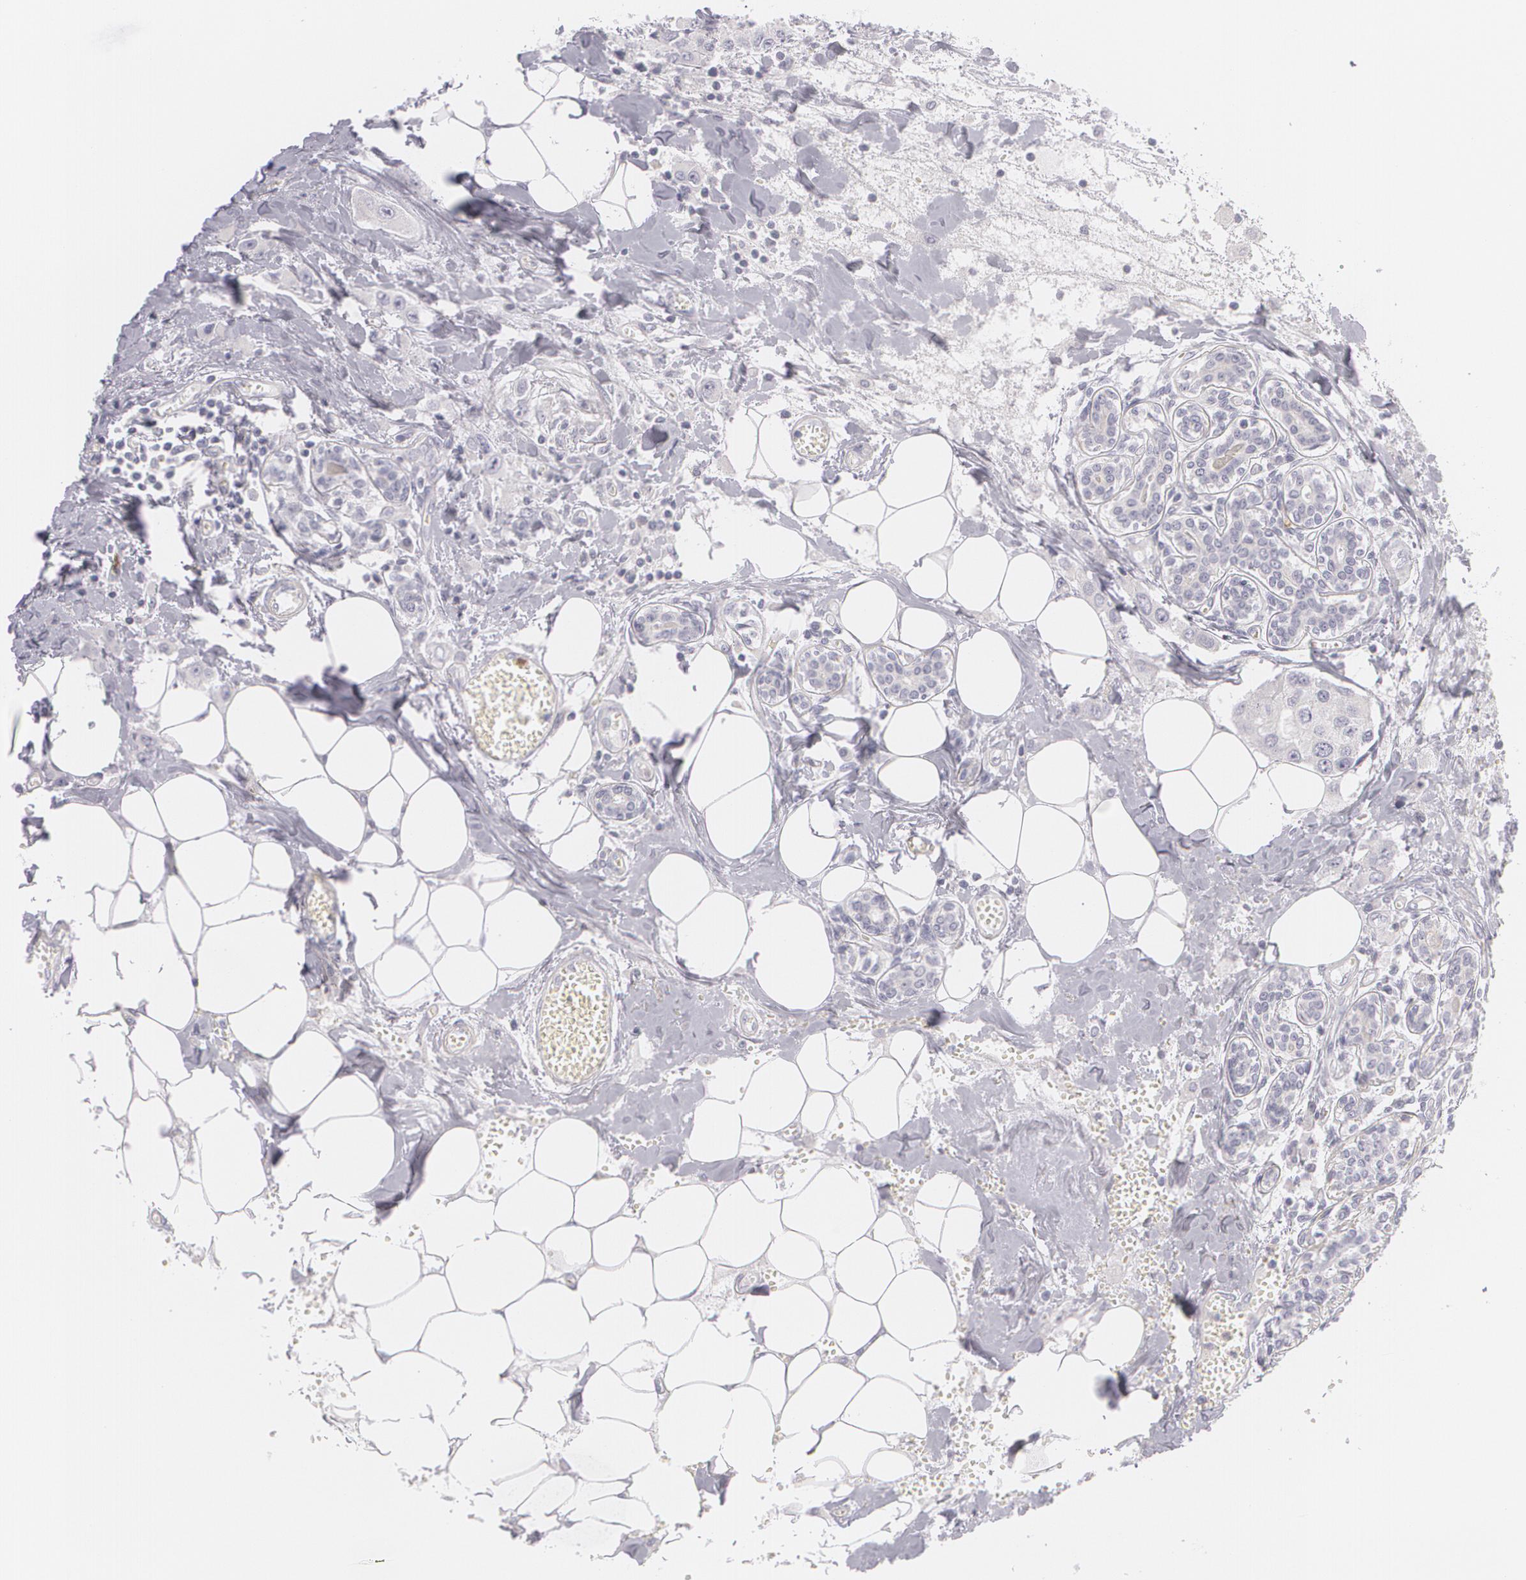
{"staining": {"intensity": "negative", "quantity": "none", "location": "none"}, "tissue": "breast cancer", "cell_type": "Tumor cells", "image_type": "cancer", "snomed": [{"axis": "morphology", "description": "Duct carcinoma"}, {"axis": "topography", "description": "Breast"}], "caption": "Immunohistochemistry (IHC) of breast cancer reveals no staining in tumor cells.", "gene": "FAM181A", "patient": {"sex": "female", "age": 58}}